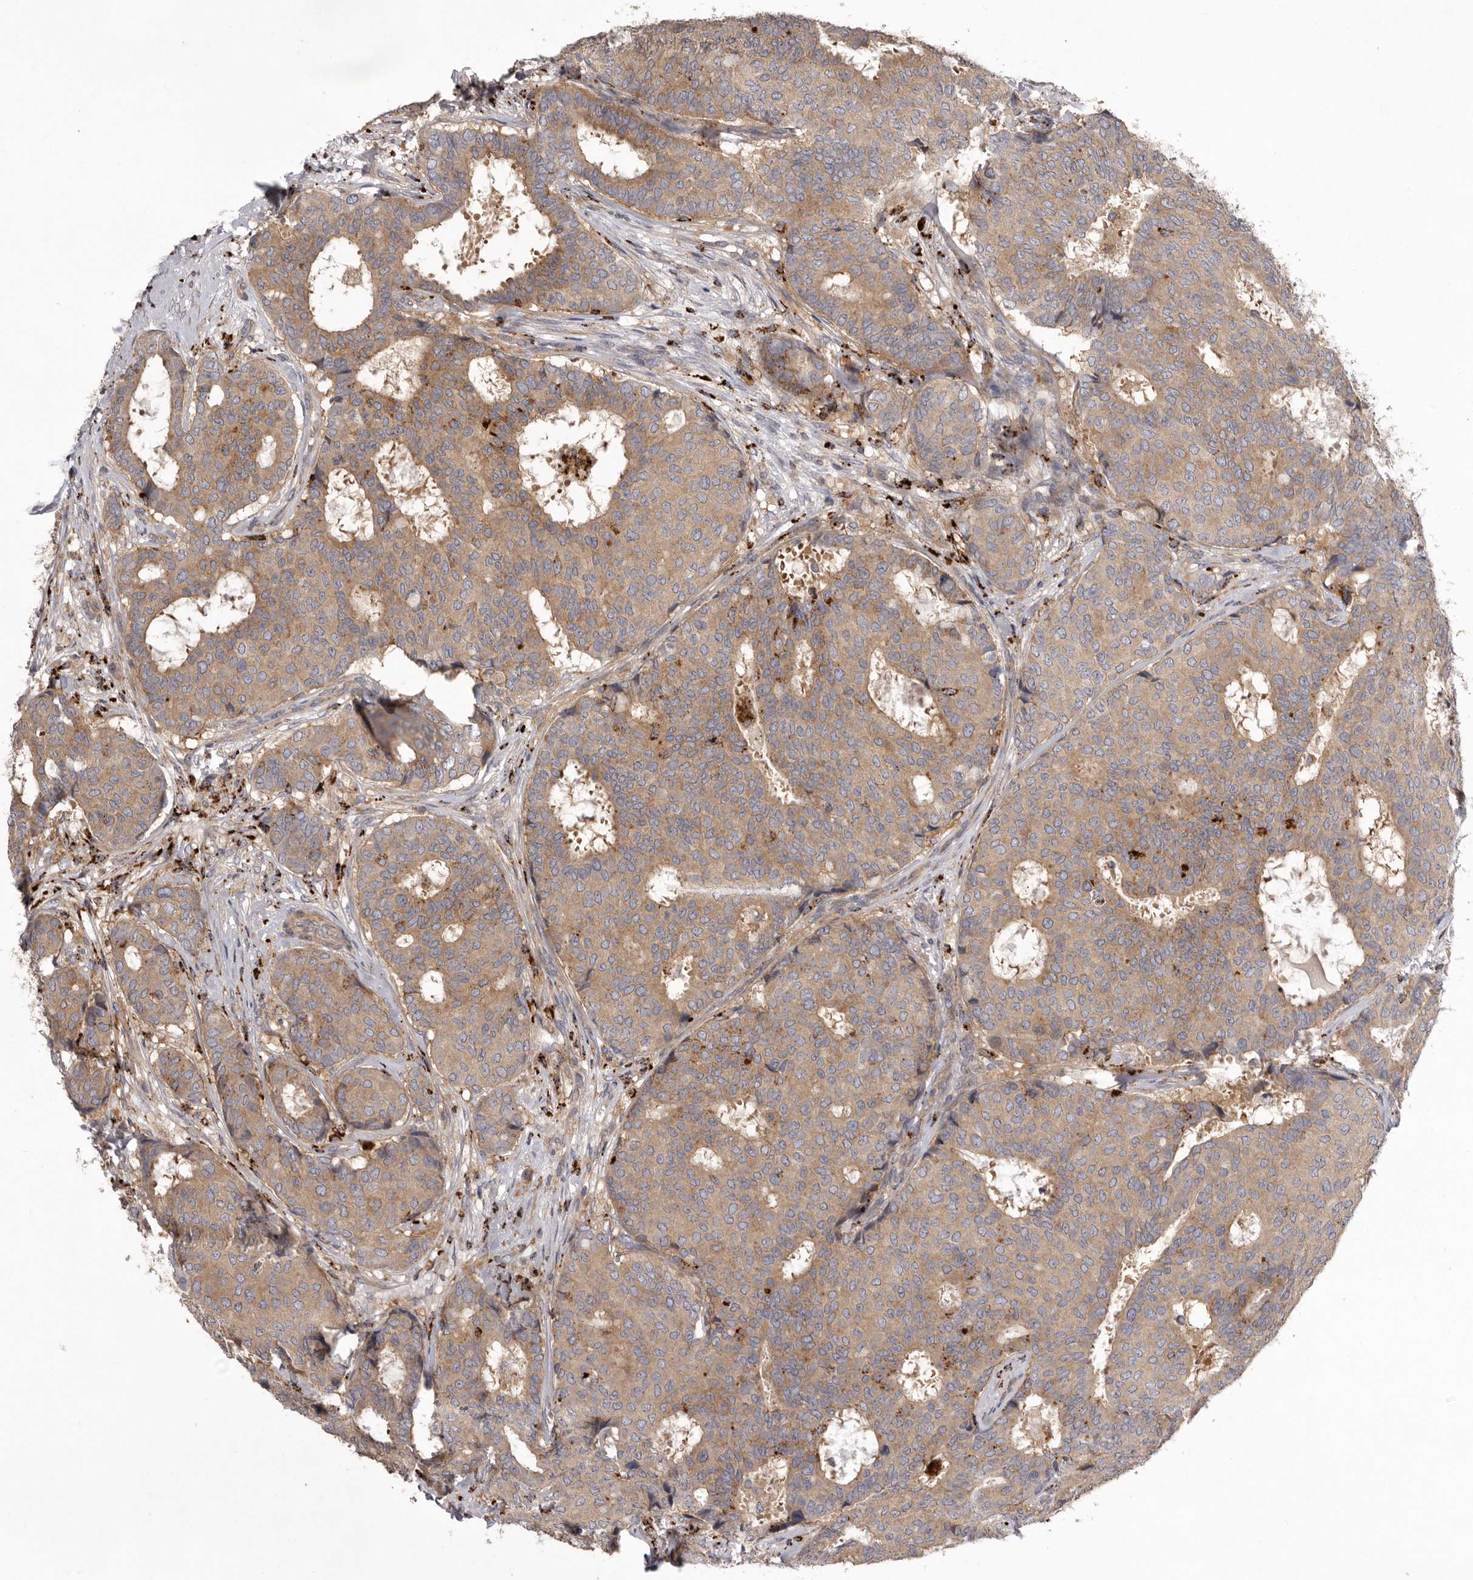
{"staining": {"intensity": "weak", "quantity": ">75%", "location": "cytoplasmic/membranous"}, "tissue": "breast cancer", "cell_type": "Tumor cells", "image_type": "cancer", "snomed": [{"axis": "morphology", "description": "Duct carcinoma"}, {"axis": "topography", "description": "Breast"}], "caption": "A brown stain shows weak cytoplasmic/membranous staining of a protein in breast cancer tumor cells.", "gene": "WDR47", "patient": {"sex": "female", "age": 75}}